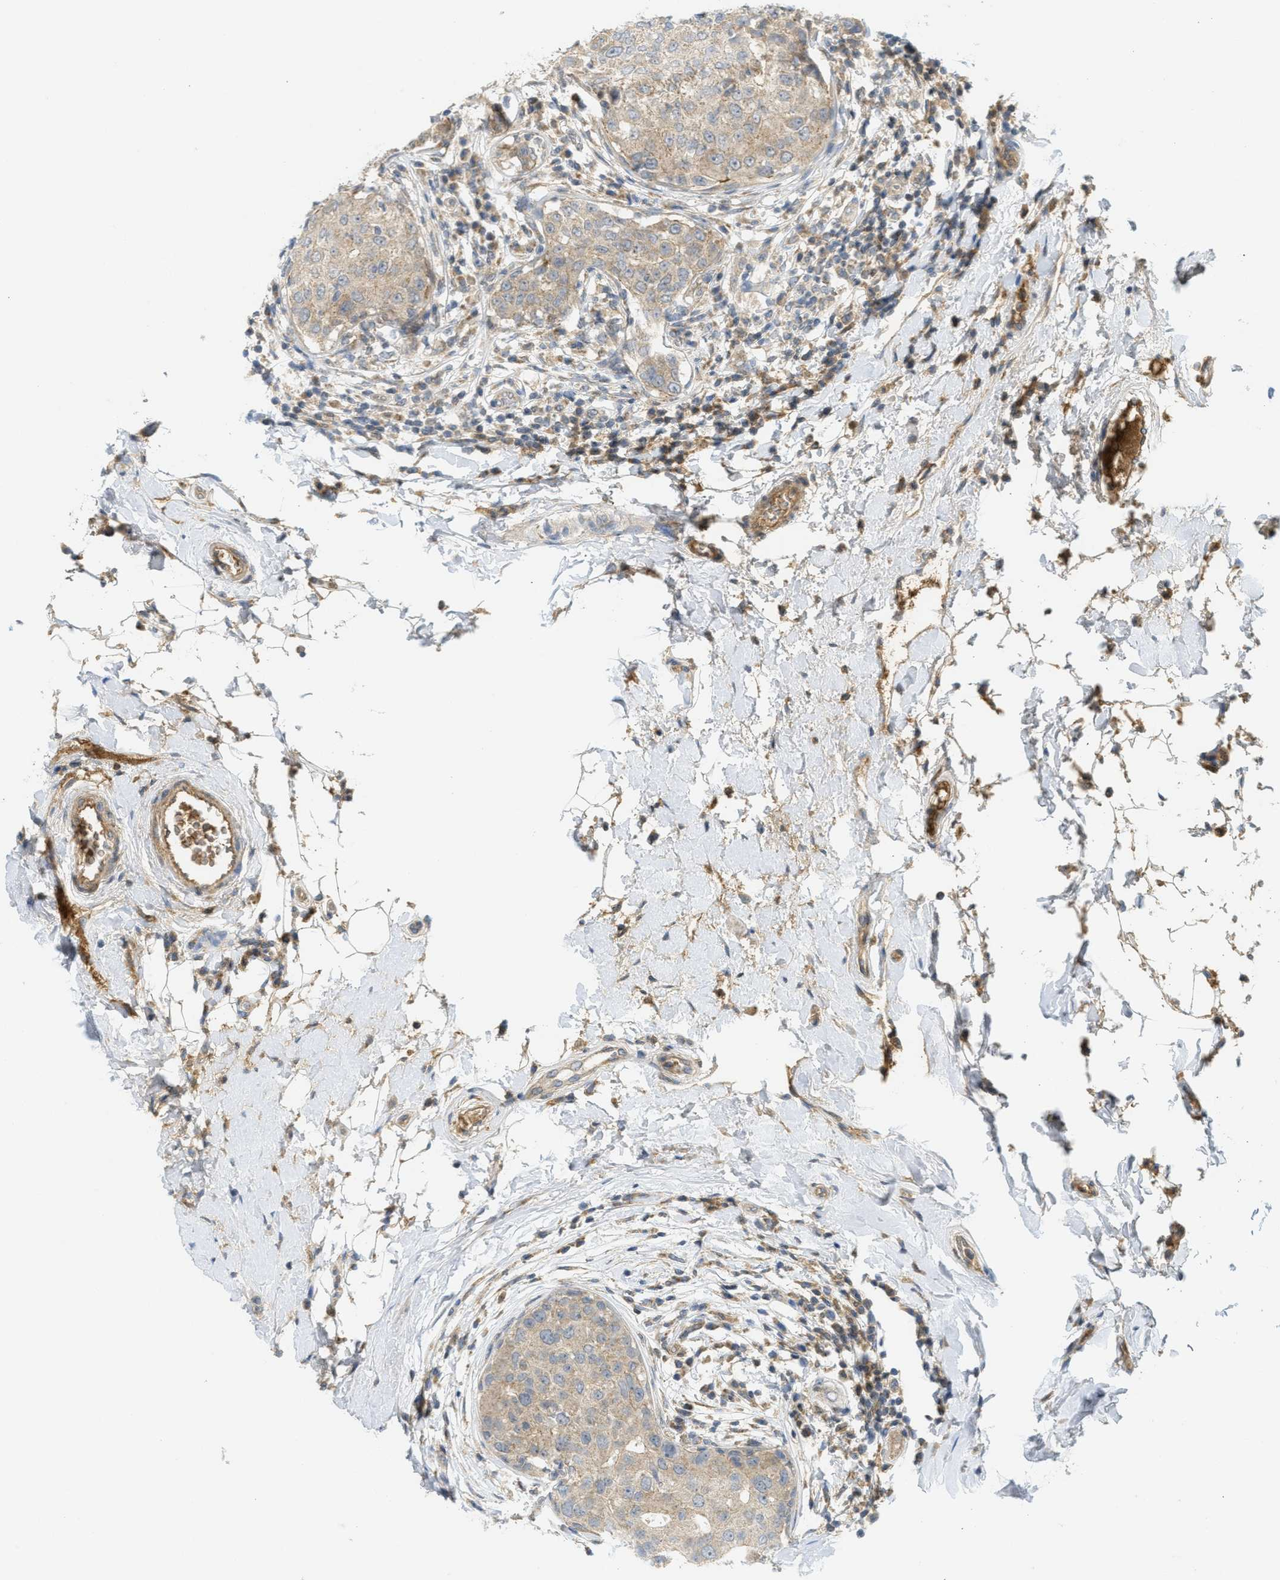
{"staining": {"intensity": "weak", "quantity": ">75%", "location": "cytoplasmic/membranous"}, "tissue": "breast cancer", "cell_type": "Tumor cells", "image_type": "cancer", "snomed": [{"axis": "morphology", "description": "Duct carcinoma"}, {"axis": "topography", "description": "Breast"}], "caption": "Protein positivity by immunohistochemistry (IHC) demonstrates weak cytoplasmic/membranous staining in approximately >75% of tumor cells in breast cancer. Immunohistochemistry (ihc) stains the protein of interest in brown and the nuclei are stained blue.", "gene": "PROC", "patient": {"sex": "female", "age": 27}}